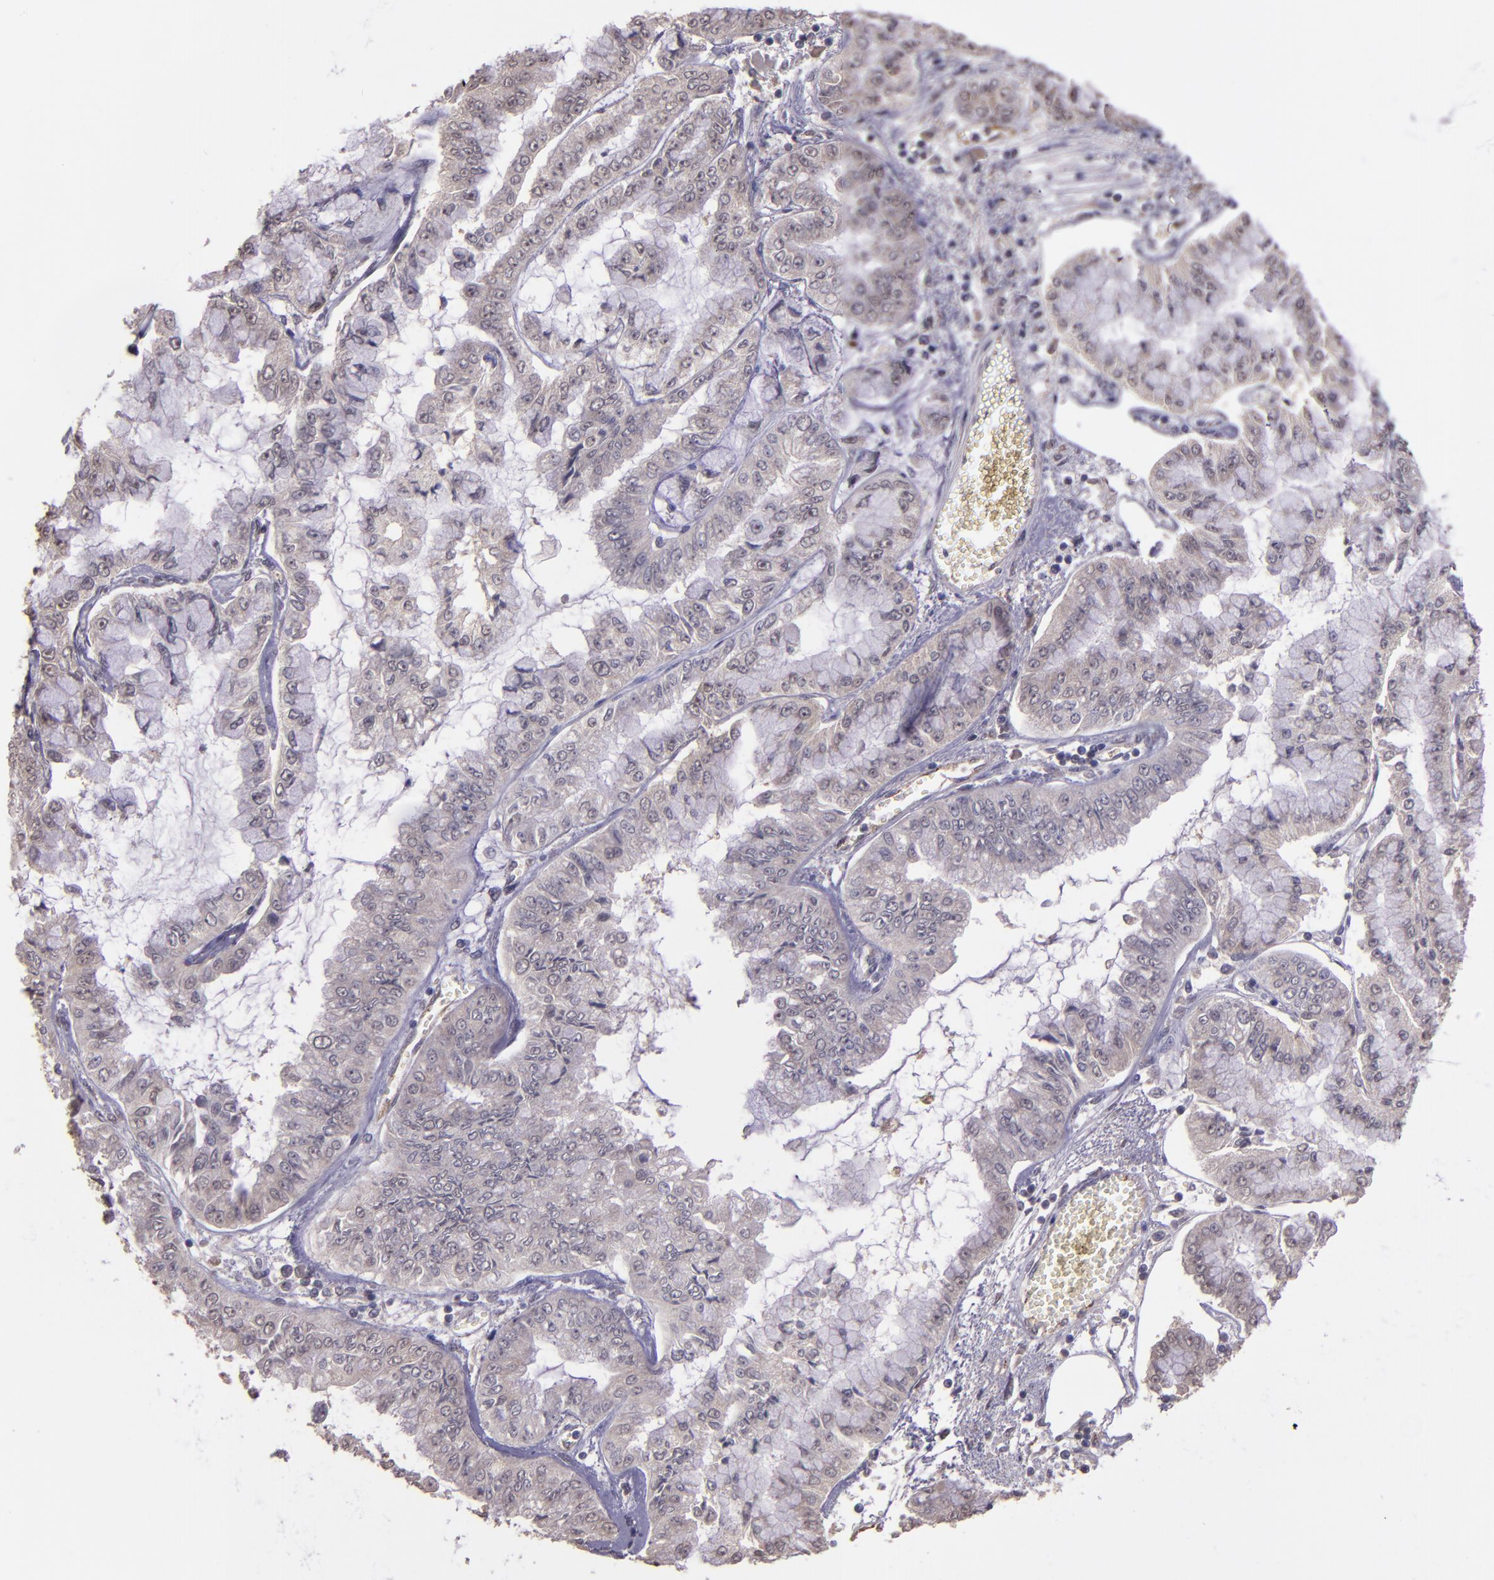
{"staining": {"intensity": "weak", "quantity": "25%-75%", "location": "cytoplasmic/membranous"}, "tissue": "liver cancer", "cell_type": "Tumor cells", "image_type": "cancer", "snomed": [{"axis": "morphology", "description": "Cholangiocarcinoma"}, {"axis": "topography", "description": "Liver"}], "caption": "Liver cholangiocarcinoma stained for a protein displays weak cytoplasmic/membranous positivity in tumor cells.", "gene": "TAF7L", "patient": {"sex": "female", "age": 79}}